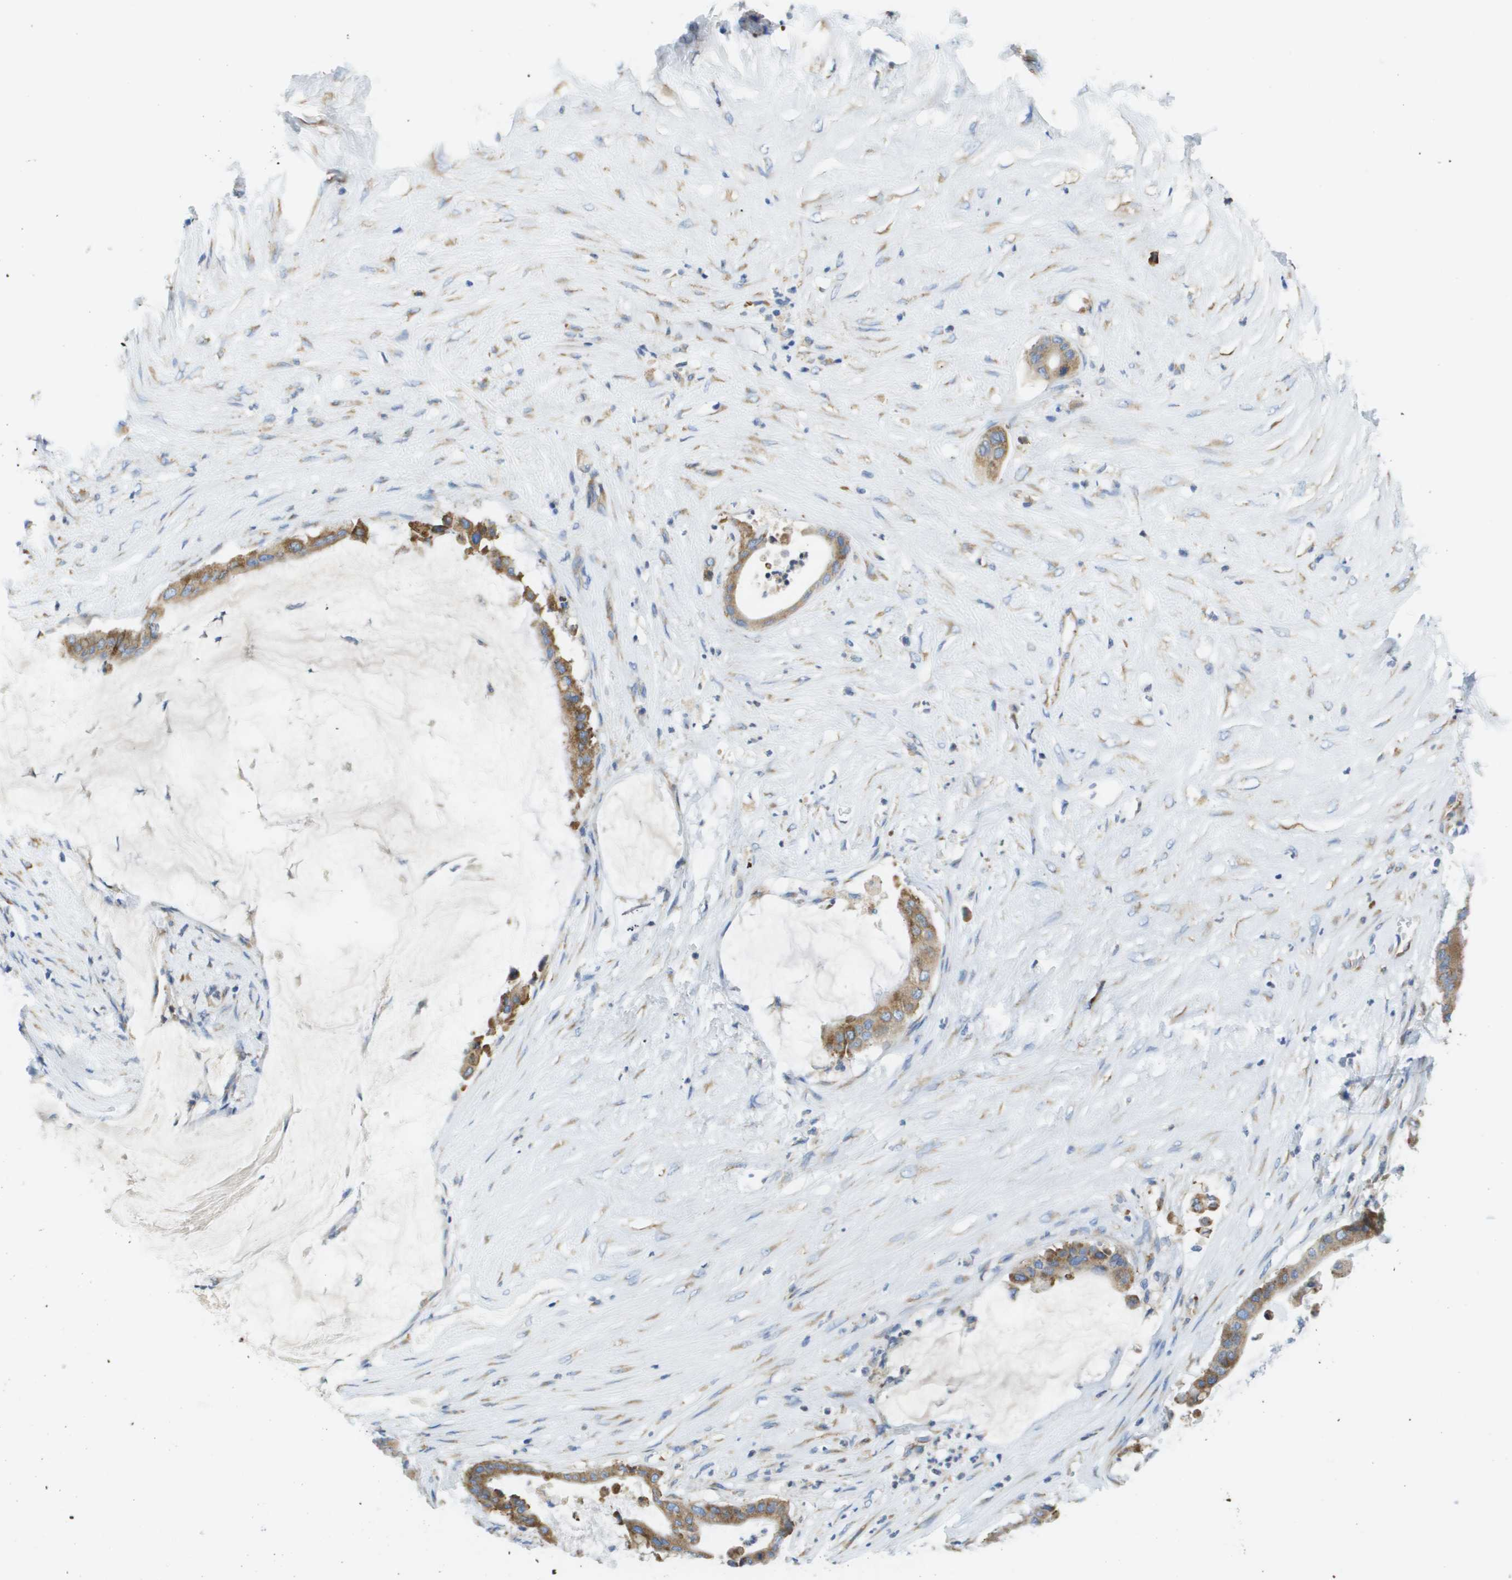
{"staining": {"intensity": "moderate", "quantity": ">75%", "location": "cytoplasmic/membranous"}, "tissue": "pancreatic cancer", "cell_type": "Tumor cells", "image_type": "cancer", "snomed": [{"axis": "morphology", "description": "Adenocarcinoma, NOS"}, {"axis": "topography", "description": "Pancreas"}], "caption": "Immunohistochemistry (IHC) (DAB (3,3'-diaminobenzidine)) staining of human pancreatic cancer reveals moderate cytoplasmic/membranous protein staining in approximately >75% of tumor cells. (DAB (3,3'-diaminobenzidine) IHC with brightfield microscopy, high magnification).", "gene": "SDR42E1", "patient": {"sex": "male", "age": 41}}